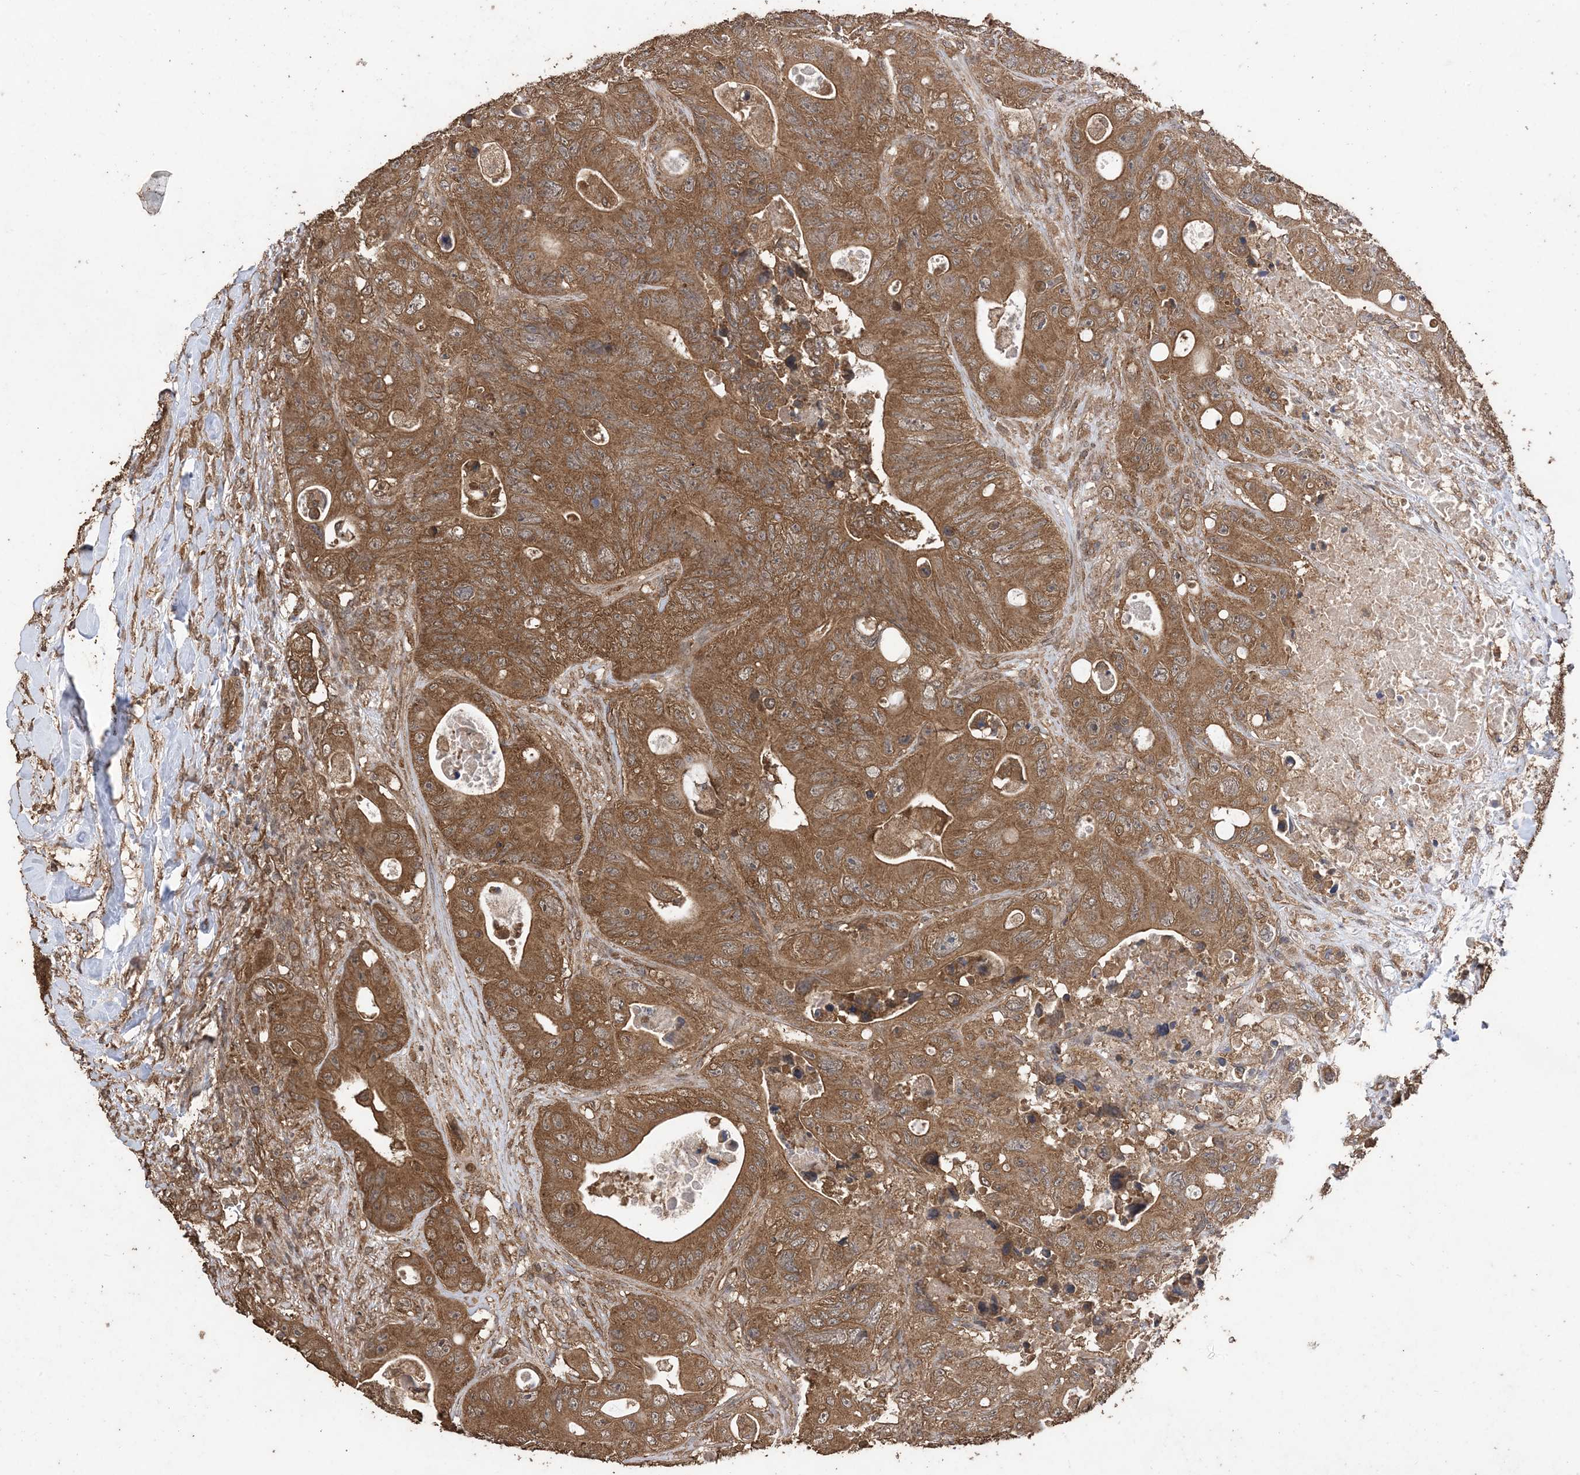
{"staining": {"intensity": "moderate", "quantity": ">75%", "location": "cytoplasmic/membranous"}, "tissue": "colorectal cancer", "cell_type": "Tumor cells", "image_type": "cancer", "snomed": [{"axis": "morphology", "description": "Adenocarcinoma, NOS"}, {"axis": "topography", "description": "Colon"}], "caption": "IHC histopathology image of colorectal adenocarcinoma stained for a protein (brown), which exhibits medium levels of moderate cytoplasmic/membranous staining in about >75% of tumor cells.", "gene": "ZKSCAN5", "patient": {"sex": "female", "age": 46}}